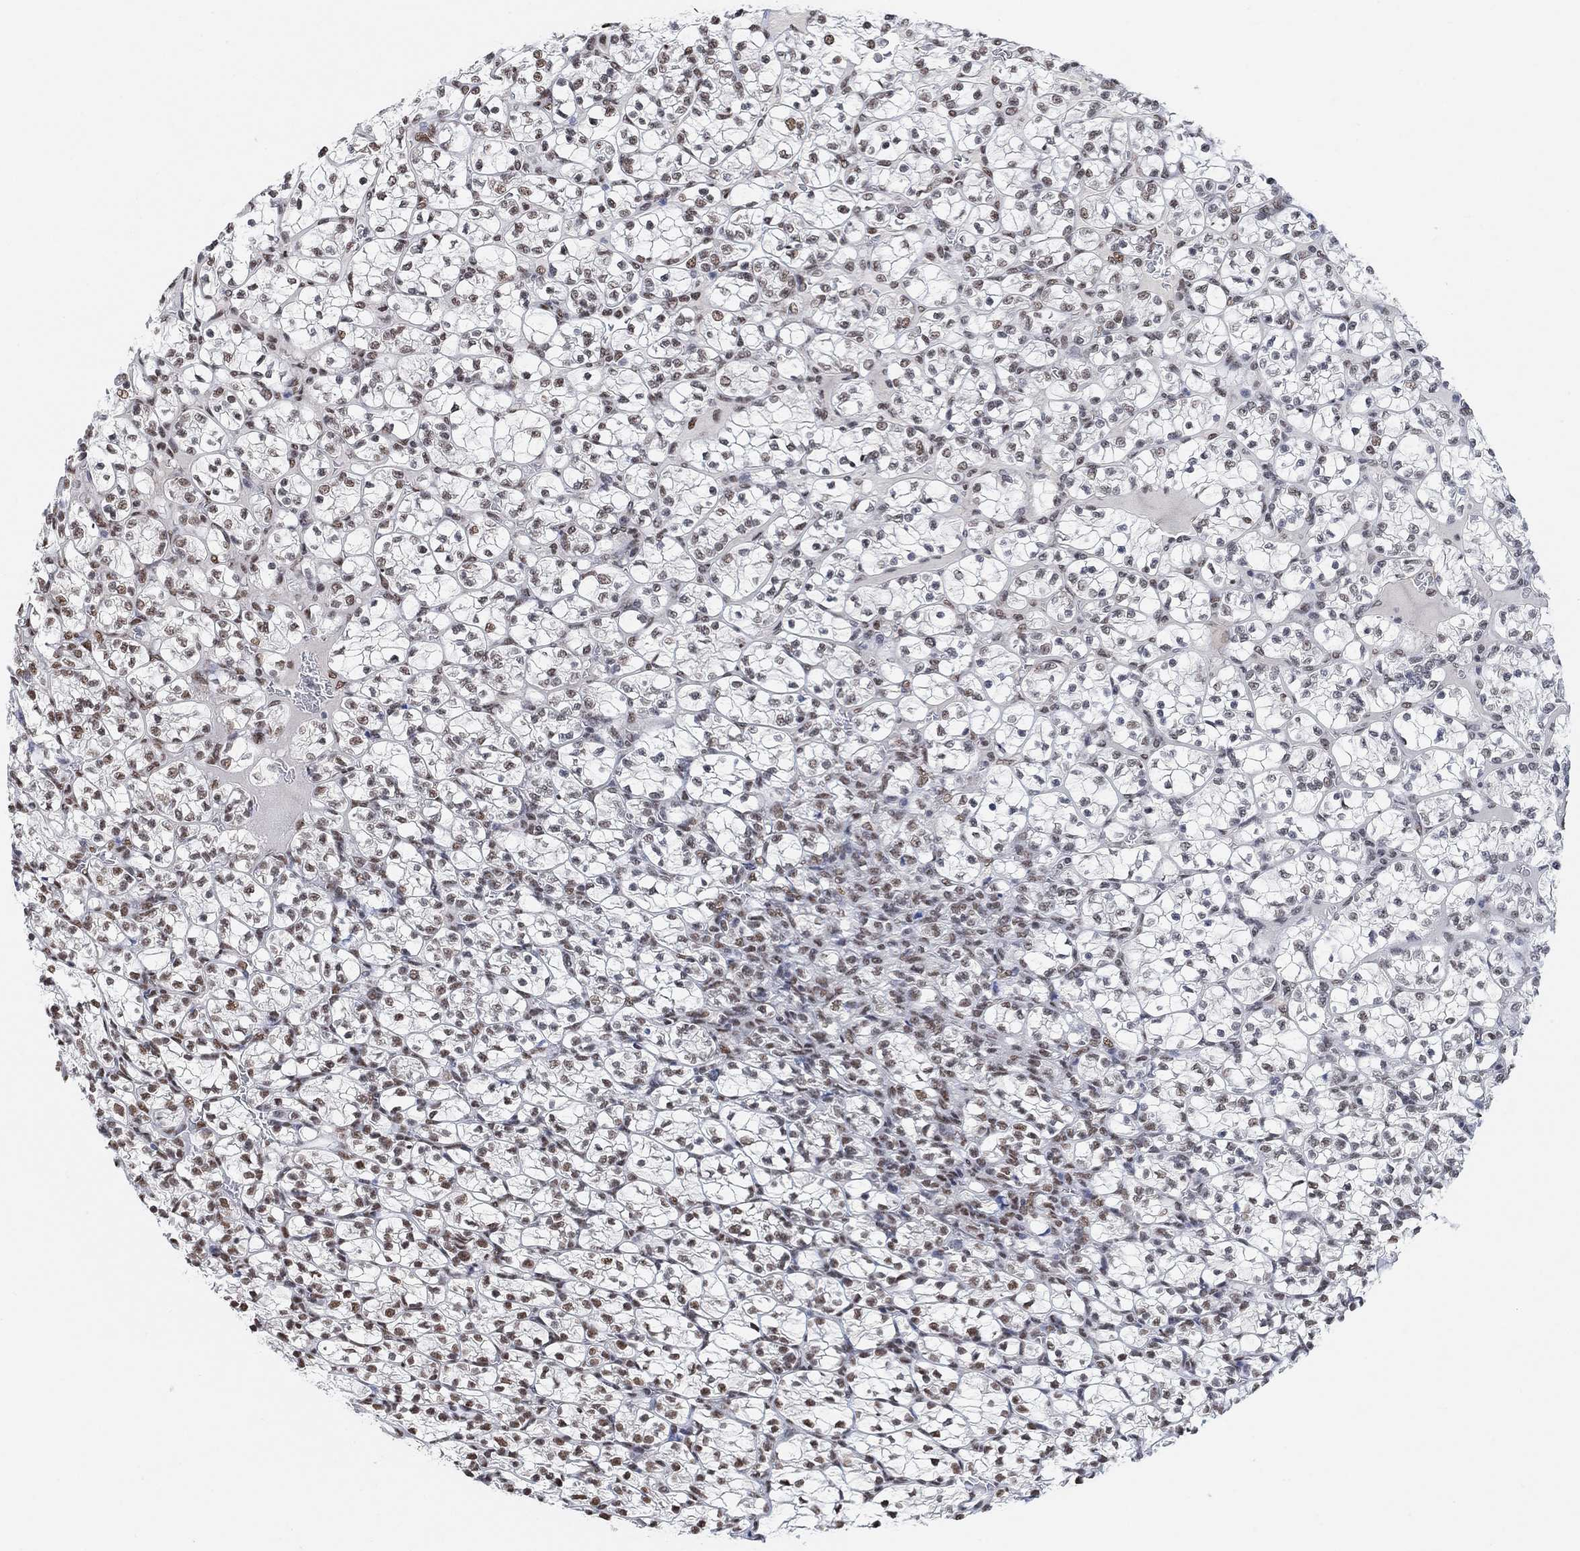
{"staining": {"intensity": "moderate", "quantity": "25%-75%", "location": "nuclear"}, "tissue": "renal cancer", "cell_type": "Tumor cells", "image_type": "cancer", "snomed": [{"axis": "morphology", "description": "Adenocarcinoma, NOS"}, {"axis": "topography", "description": "Kidney"}], "caption": "A high-resolution photomicrograph shows immunohistochemistry (IHC) staining of renal cancer (adenocarcinoma), which exhibits moderate nuclear positivity in about 25%-75% of tumor cells.", "gene": "USP39", "patient": {"sex": "female", "age": 89}}